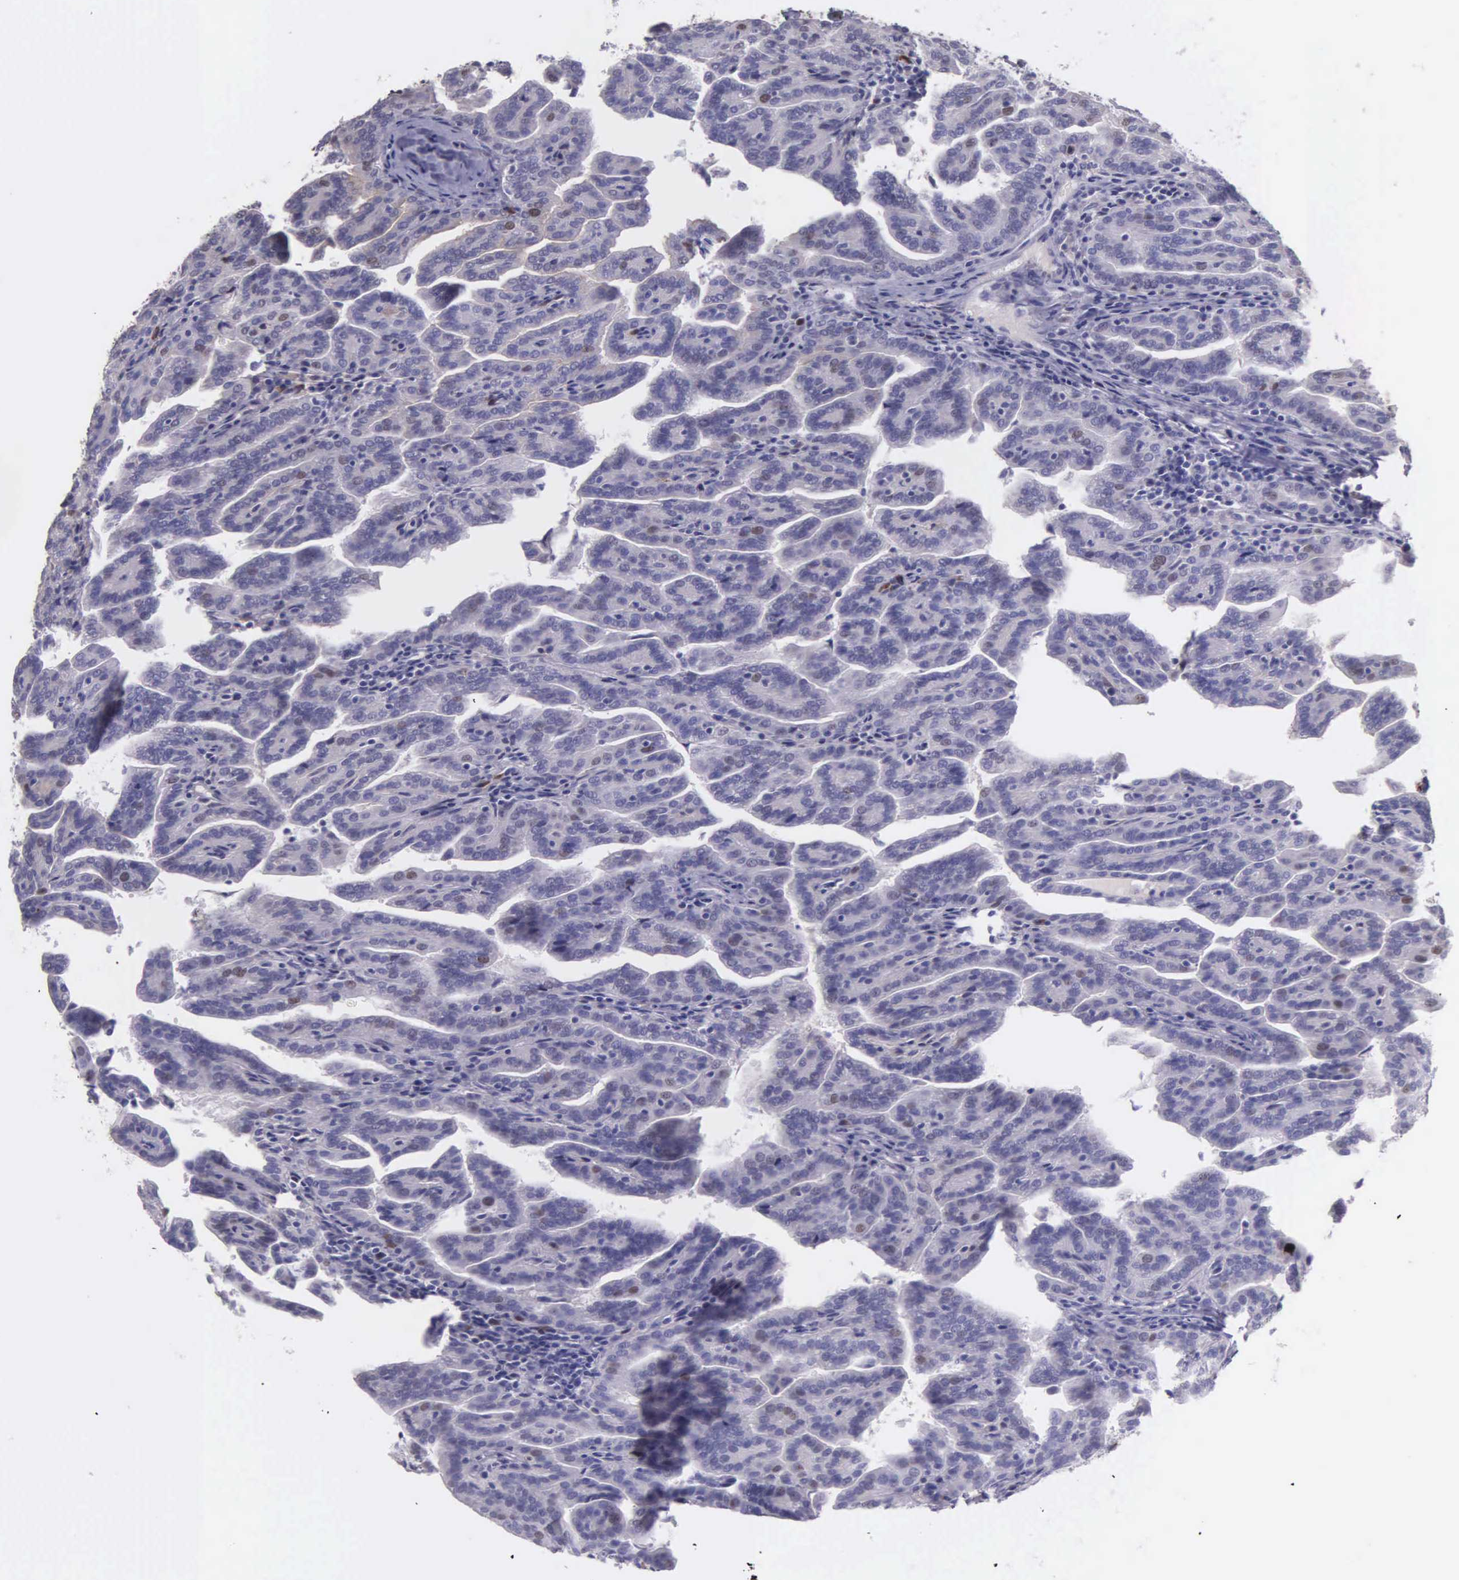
{"staining": {"intensity": "moderate", "quantity": "<25%", "location": "nuclear"}, "tissue": "renal cancer", "cell_type": "Tumor cells", "image_type": "cancer", "snomed": [{"axis": "morphology", "description": "Adenocarcinoma, NOS"}, {"axis": "topography", "description": "Kidney"}], "caption": "Approximately <25% of tumor cells in human renal adenocarcinoma demonstrate moderate nuclear protein expression as visualized by brown immunohistochemical staining.", "gene": "MCM5", "patient": {"sex": "male", "age": 61}}